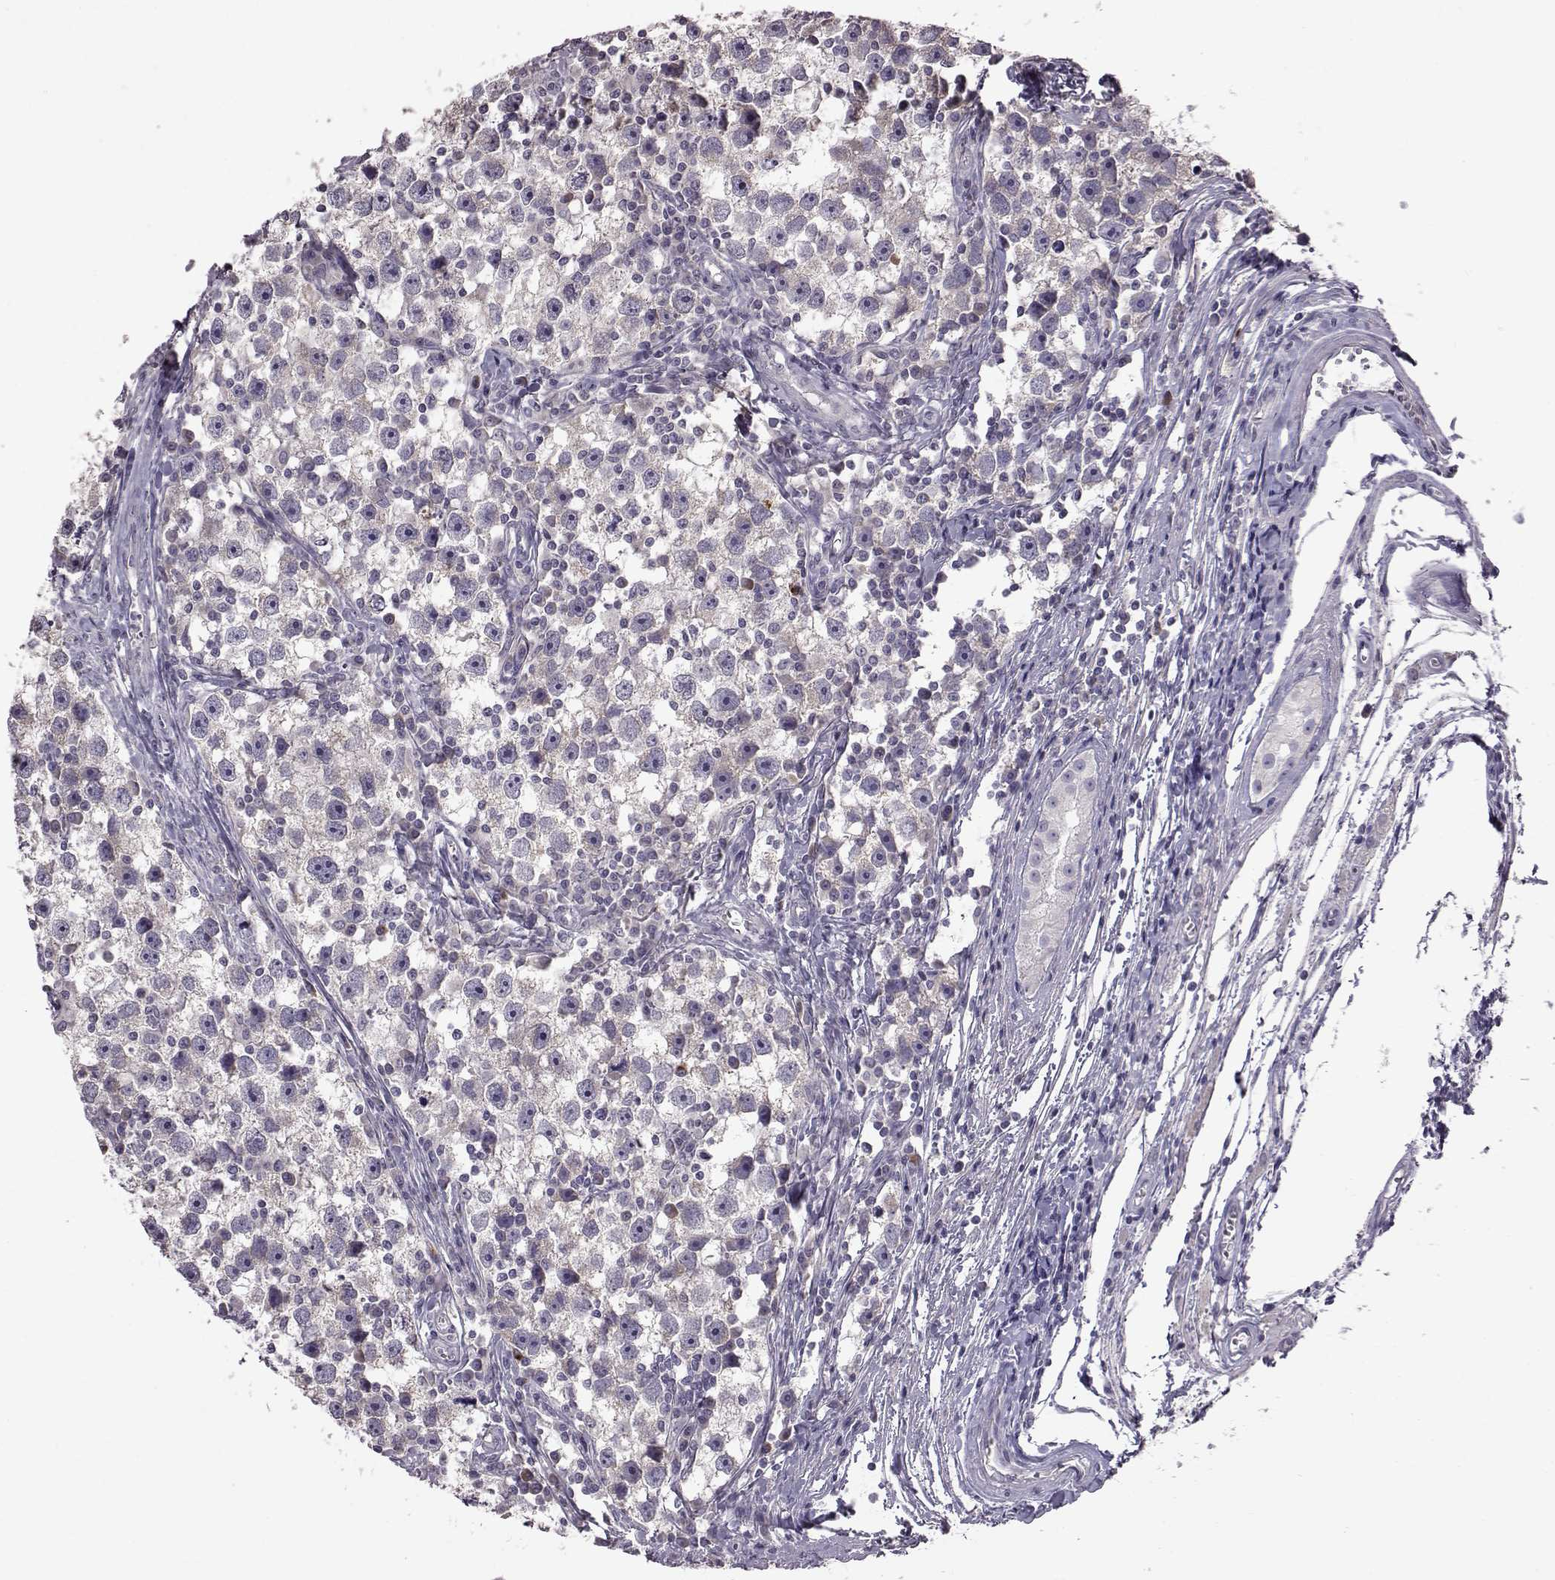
{"staining": {"intensity": "negative", "quantity": "none", "location": "none"}, "tissue": "testis cancer", "cell_type": "Tumor cells", "image_type": "cancer", "snomed": [{"axis": "morphology", "description": "Seminoma, NOS"}, {"axis": "topography", "description": "Testis"}], "caption": "High power microscopy micrograph of an IHC photomicrograph of testis cancer (seminoma), revealing no significant positivity in tumor cells.", "gene": "ADGRG2", "patient": {"sex": "male", "age": 30}}